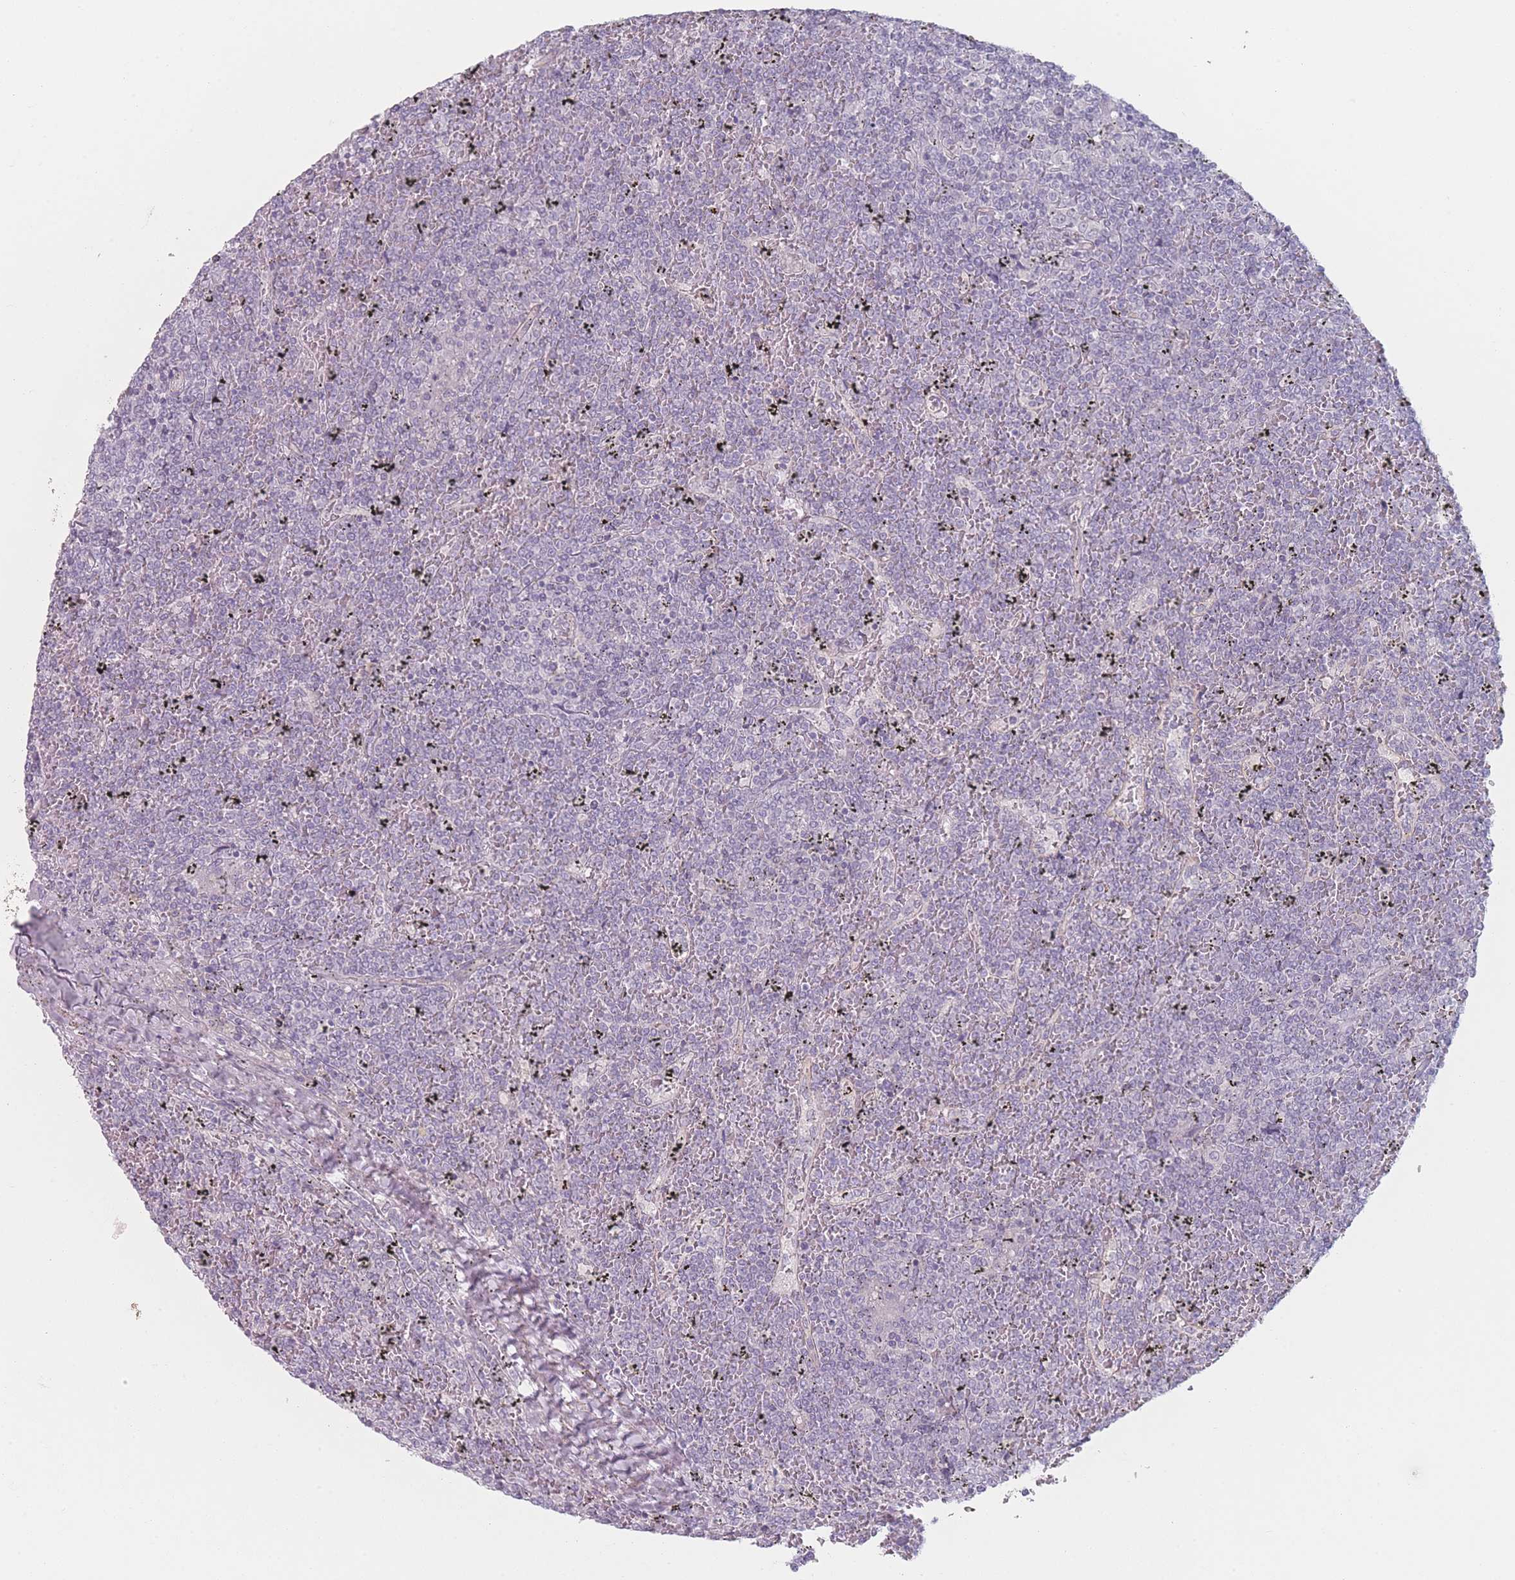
{"staining": {"intensity": "negative", "quantity": "none", "location": "none"}, "tissue": "lymphoma", "cell_type": "Tumor cells", "image_type": "cancer", "snomed": [{"axis": "morphology", "description": "Malignant lymphoma, non-Hodgkin's type, Low grade"}, {"axis": "topography", "description": "Spleen"}], "caption": "Low-grade malignant lymphoma, non-Hodgkin's type was stained to show a protein in brown. There is no significant staining in tumor cells.", "gene": "RNF4", "patient": {"sex": "female", "age": 19}}